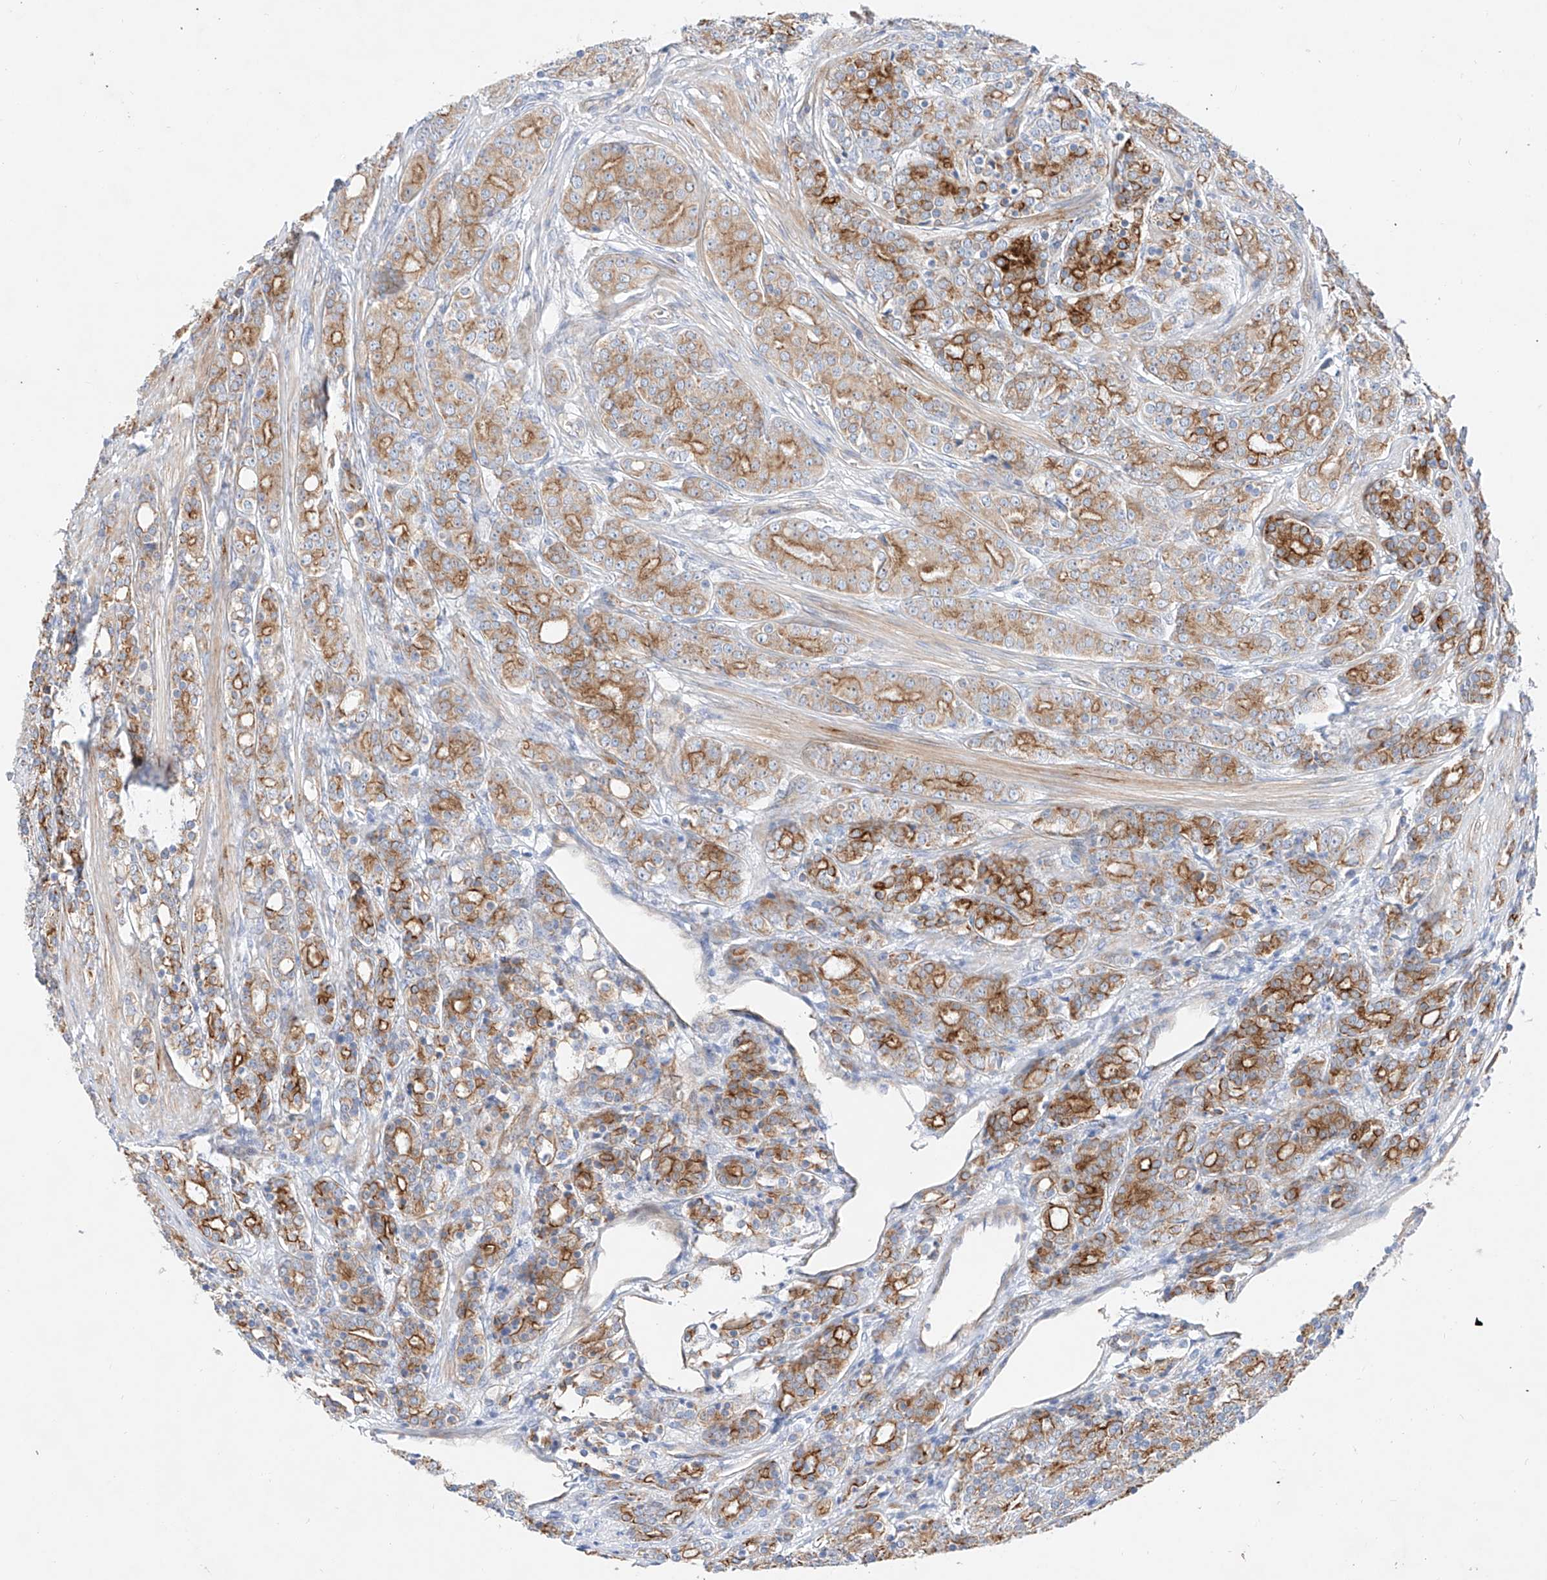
{"staining": {"intensity": "moderate", "quantity": ">75%", "location": "cytoplasmic/membranous"}, "tissue": "prostate cancer", "cell_type": "Tumor cells", "image_type": "cancer", "snomed": [{"axis": "morphology", "description": "Adenocarcinoma, High grade"}, {"axis": "topography", "description": "Prostate"}], "caption": "Prostate cancer stained with a brown dye displays moderate cytoplasmic/membranous positive staining in approximately >75% of tumor cells.", "gene": "SBSPON", "patient": {"sex": "male", "age": 62}}